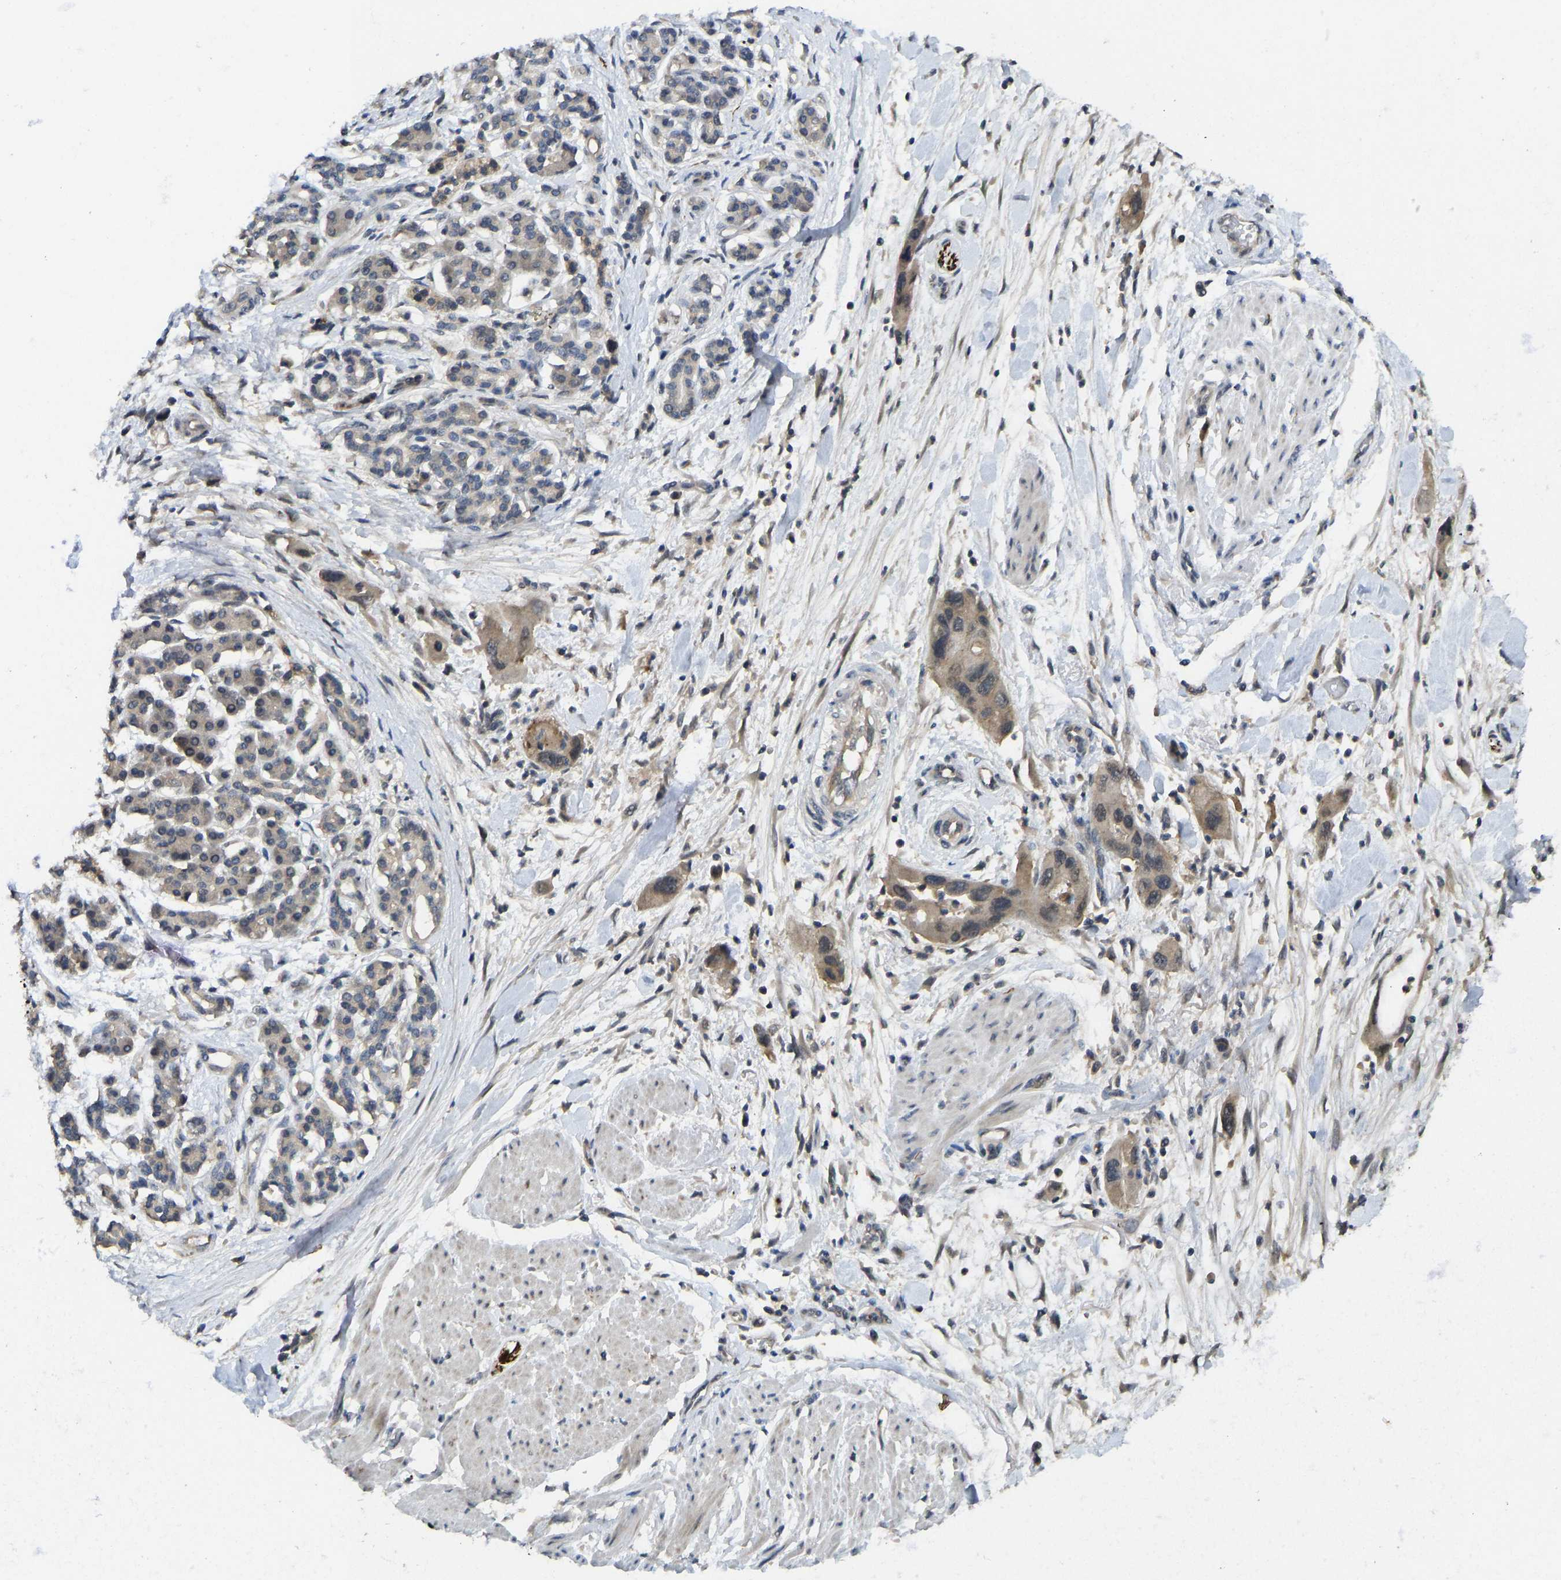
{"staining": {"intensity": "weak", "quantity": ">75%", "location": "cytoplasmic/membranous"}, "tissue": "pancreatic cancer", "cell_type": "Tumor cells", "image_type": "cancer", "snomed": [{"axis": "morphology", "description": "Normal tissue, NOS"}, {"axis": "morphology", "description": "Adenocarcinoma, NOS"}, {"axis": "topography", "description": "Pancreas"}], "caption": "This histopathology image exhibits IHC staining of human pancreatic adenocarcinoma, with low weak cytoplasmic/membranous expression in approximately >75% of tumor cells.", "gene": "NDRG3", "patient": {"sex": "female", "age": 71}}